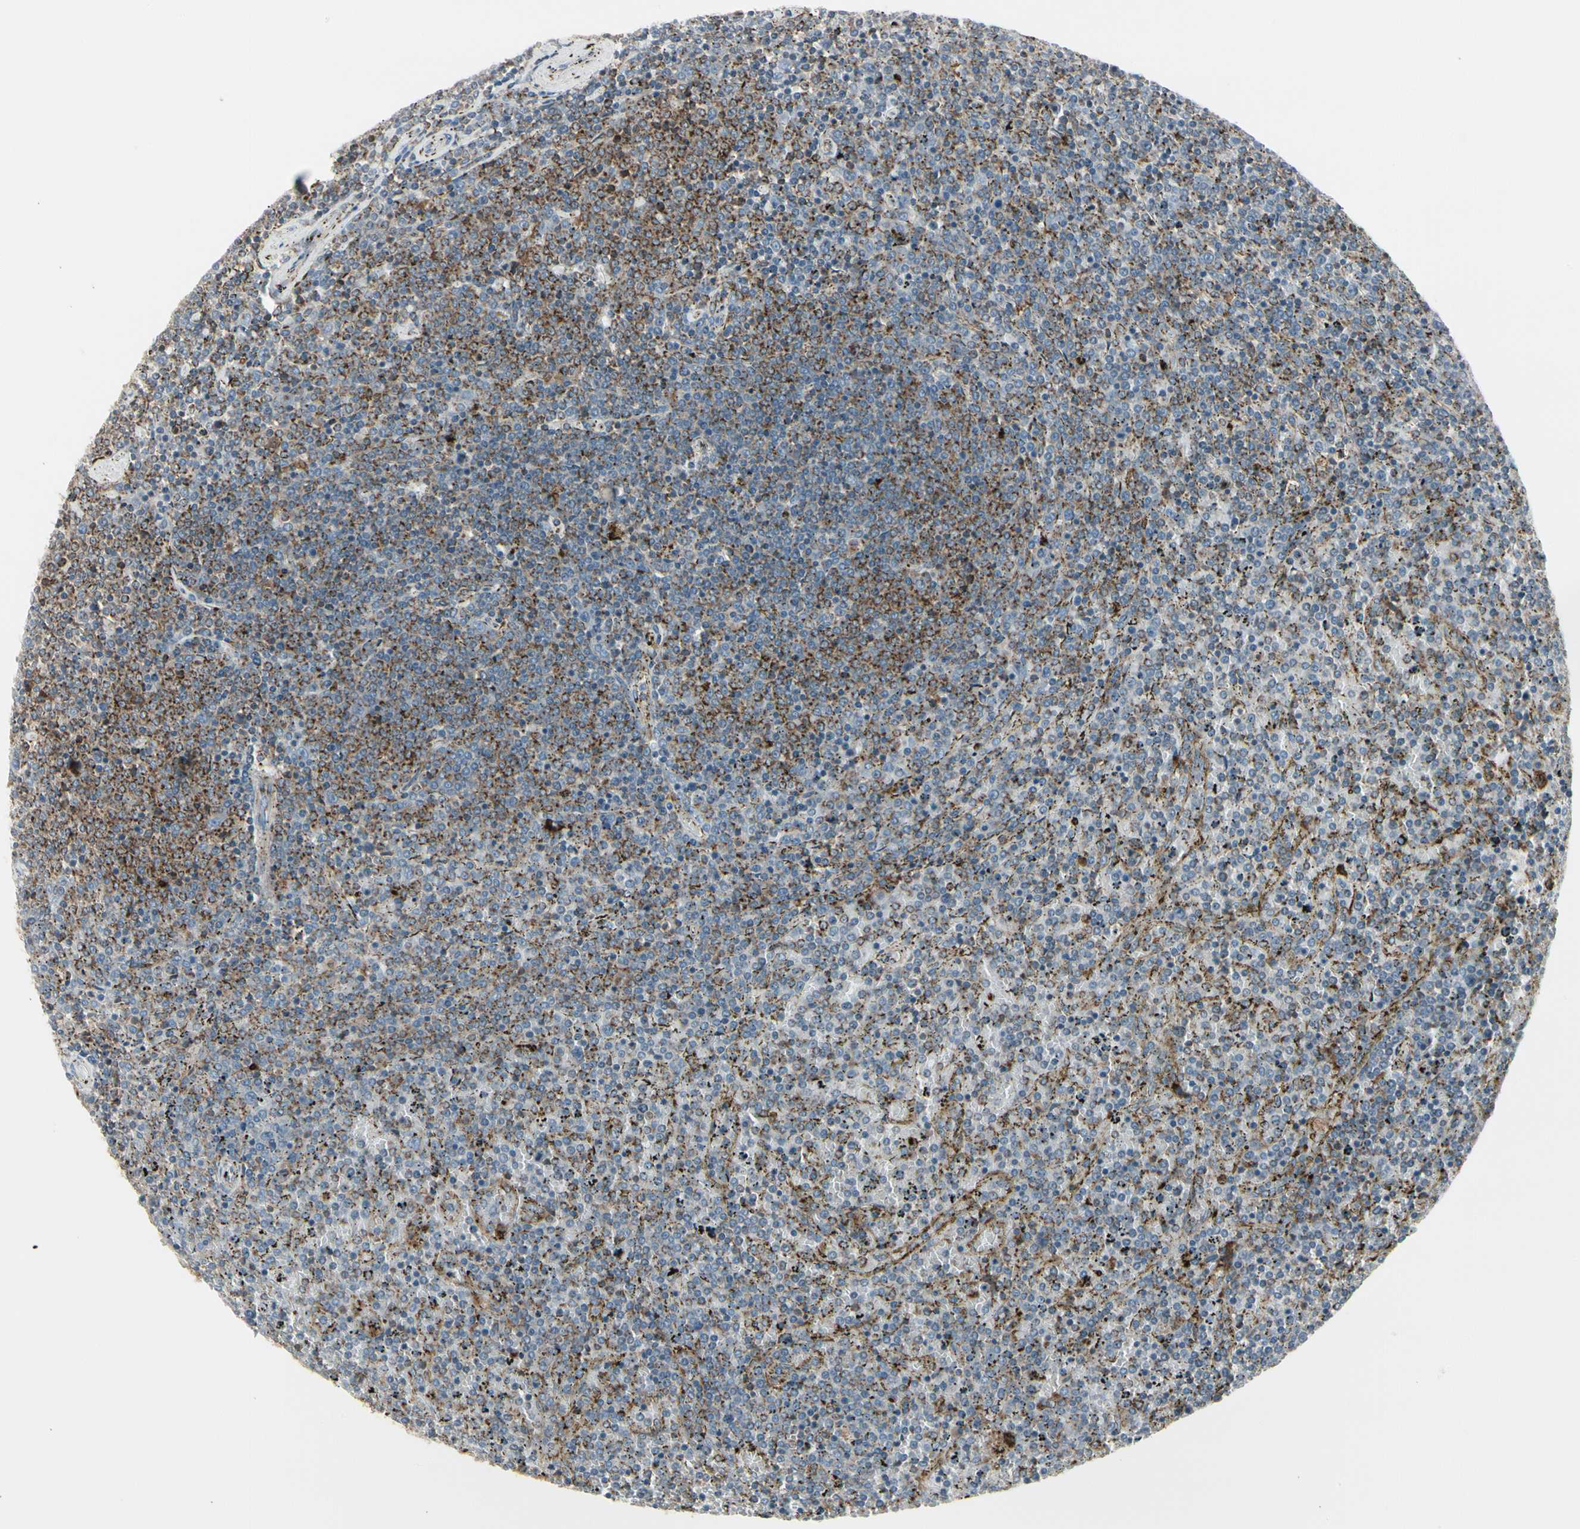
{"staining": {"intensity": "strong", "quantity": "<25%", "location": "cytoplasmic/membranous"}, "tissue": "lymphoma", "cell_type": "Tumor cells", "image_type": "cancer", "snomed": [{"axis": "morphology", "description": "Malignant lymphoma, non-Hodgkin's type, Low grade"}, {"axis": "topography", "description": "Spleen"}], "caption": "Immunohistochemistry (DAB (3,3'-diaminobenzidine)) staining of human low-grade malignant lymphoma, non-Hodgkin's type demonstrates strong cytoplasmic/membranous protein expression in about <25% of tumor cells.", "gene": "ATP6V1B2", "patient": {"sex": "female", "age": 77}}